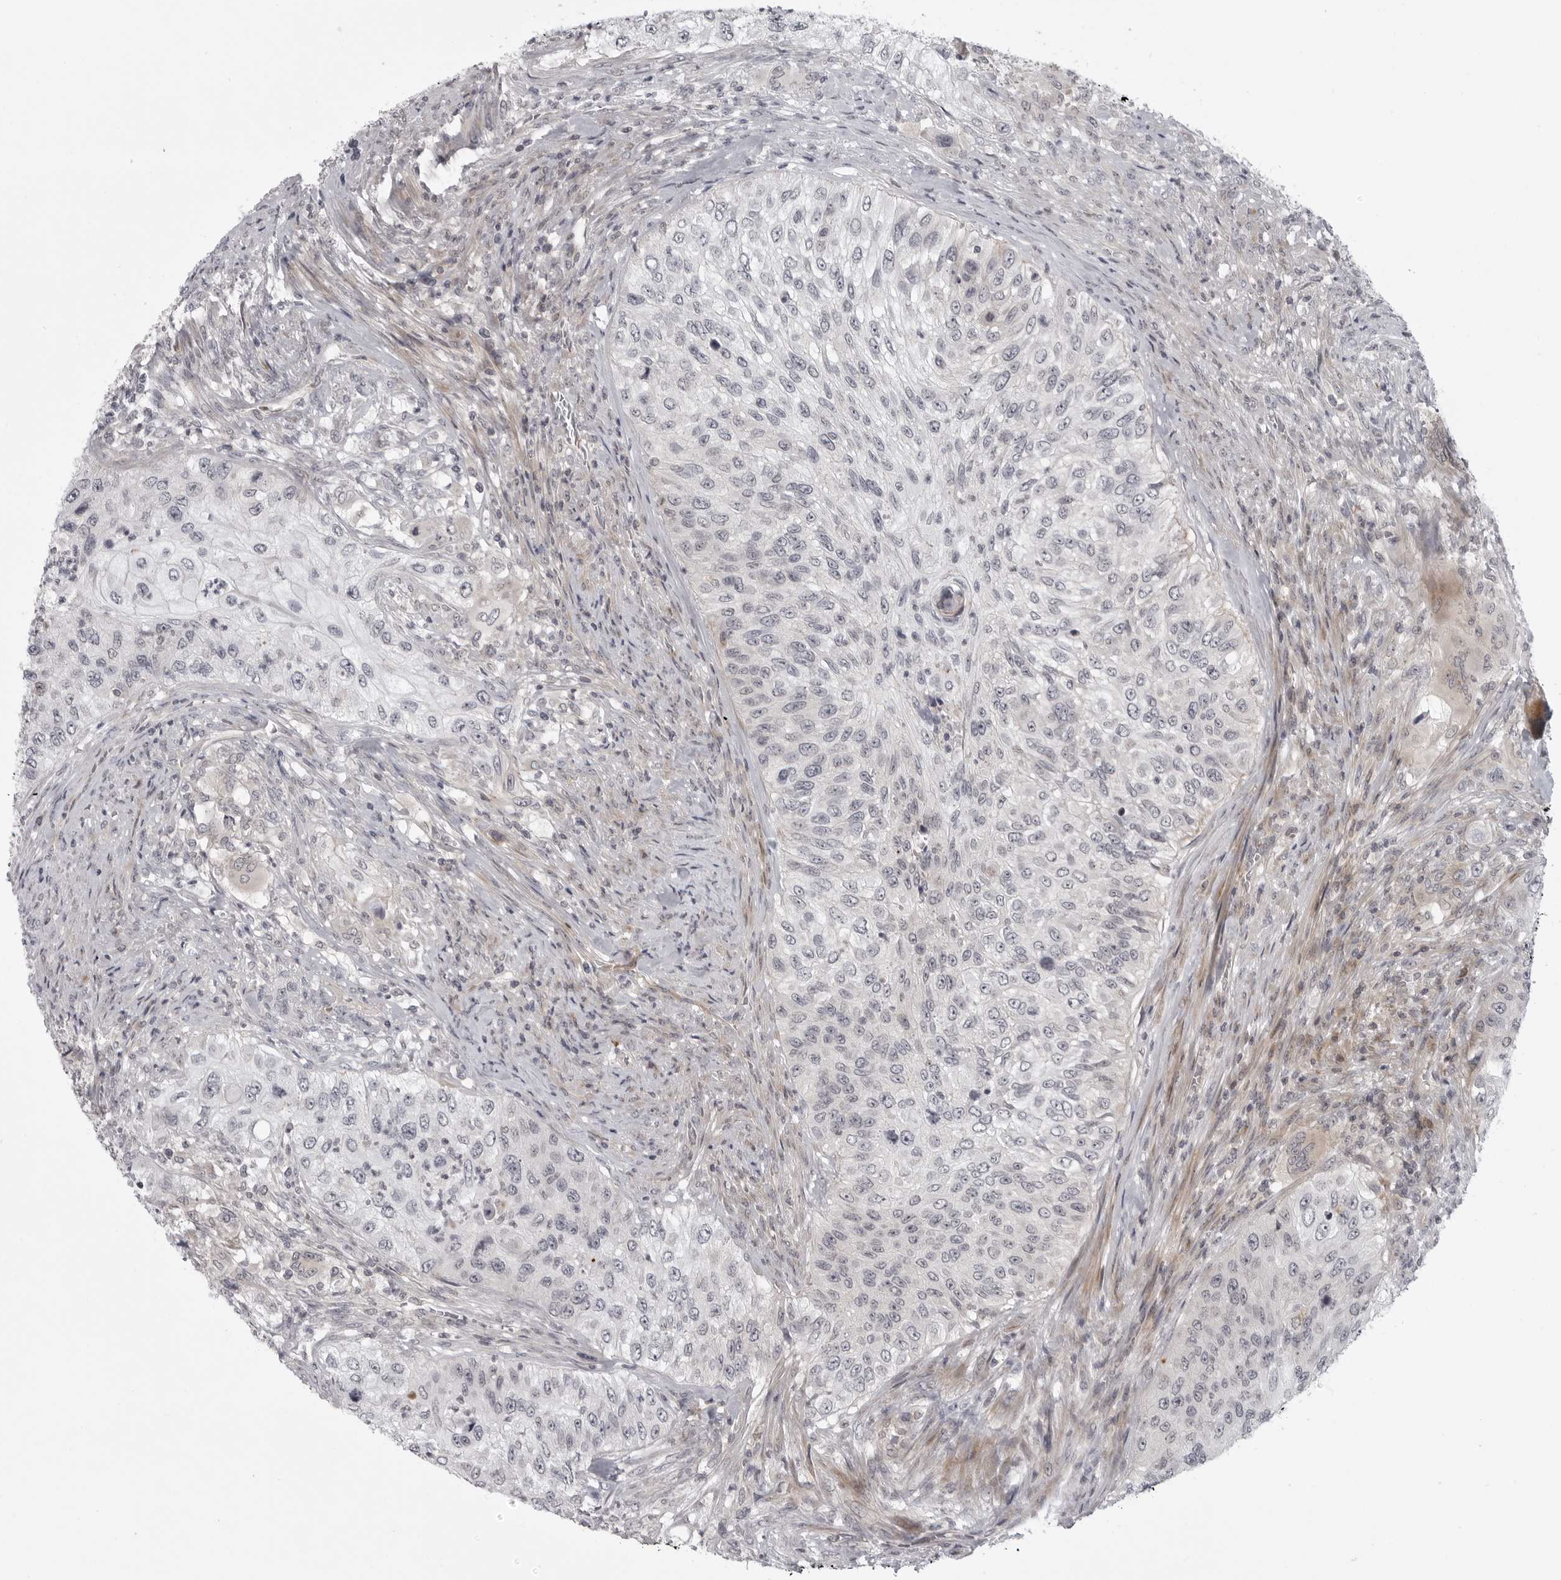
{"staining": {"intensity": "negative", "quantity": "none", "location": "none"}, "tissue": "urothelial cancer", "cell_type": "Tumor cells", "image_type": "cancer", "snomed": [{"axis": "morphology", "description": "Urothelial carcinoma, High grade"}, {"axis": "topography", "description": "Urinary bladder"}], "caption": "Urothelial cancer was stained to show a protein in brown. There is no significant positivity in tumor cells.", "gene": "CD300LD", "patient": {"sex": "female", "age": 60}}